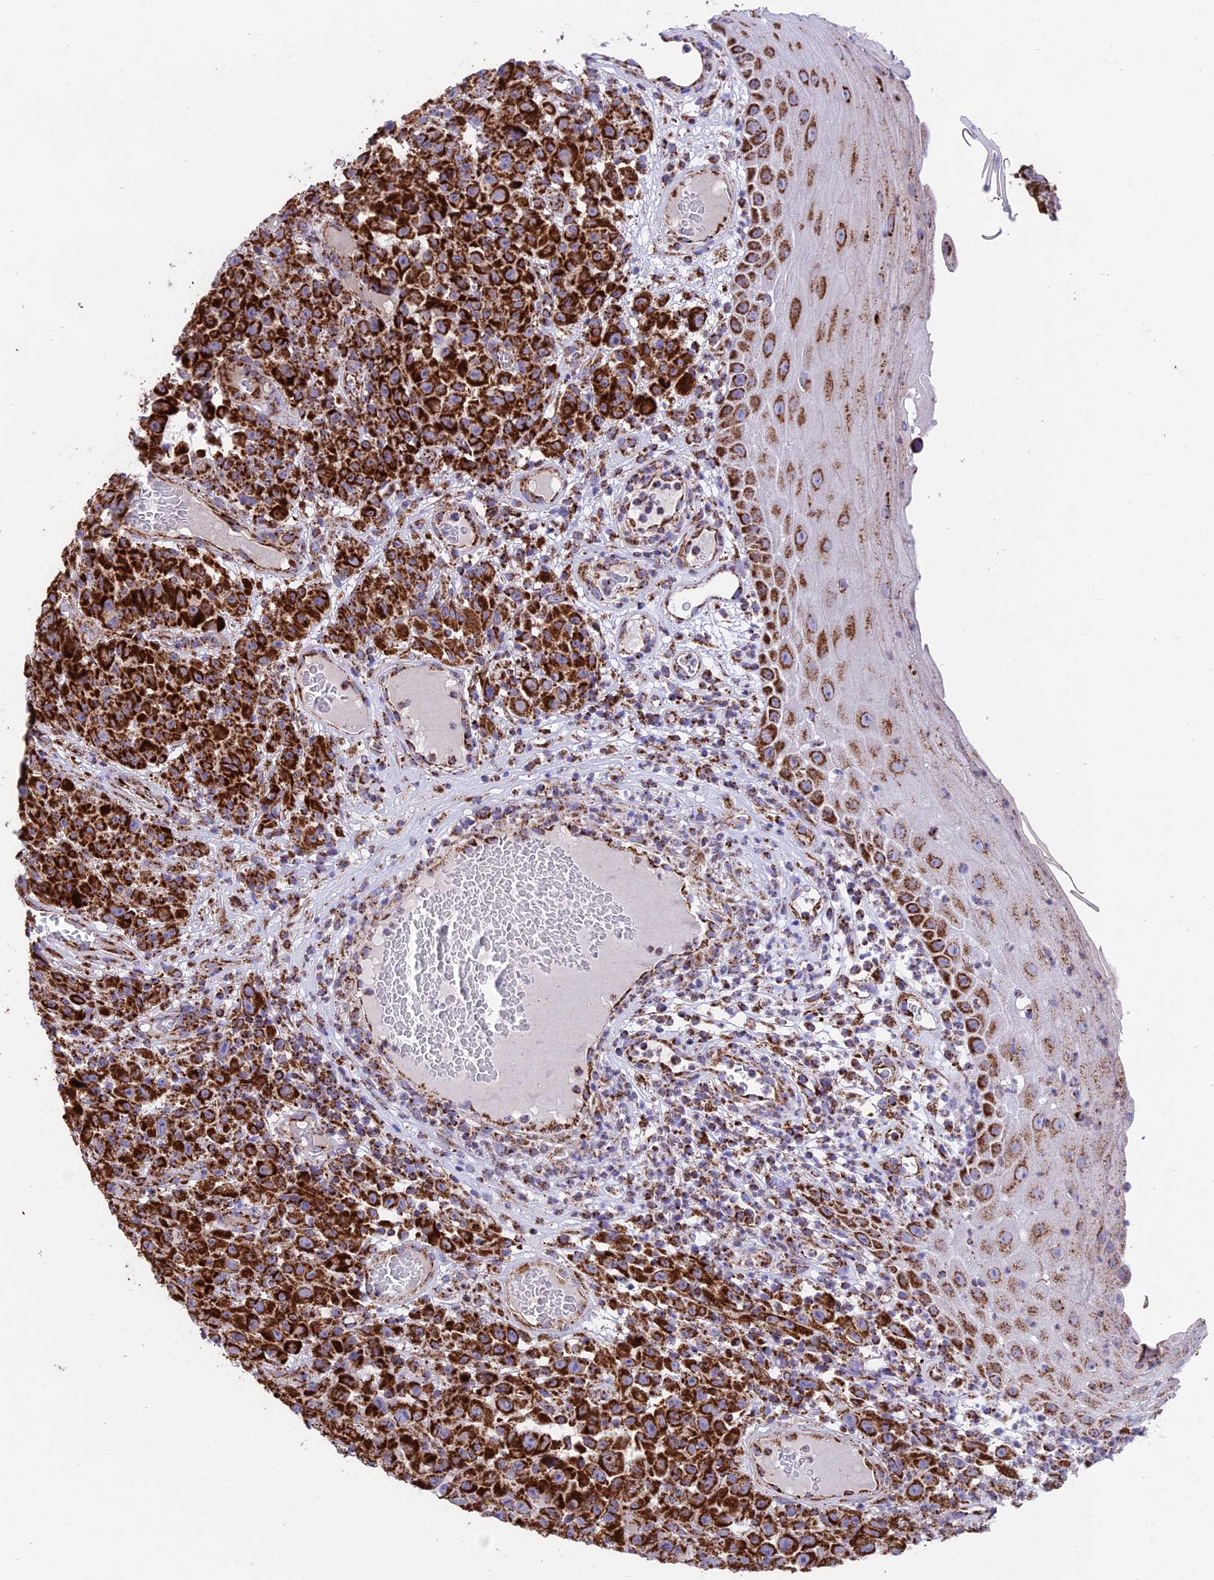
{"staining": {"intensity": "strong", "quantity": ">75%", "location": "cytoplasmic/membranous"}, "tissue": "melanoma", "cell_type": "Tumor cells", "image_type": "cancer", "snomed": [{"axis": "morphology", "description": "Malignant melanoma, NOS"}, {"axis": "topography", "description": "Skin"}], "caption": "Malignant melanoma stained for a protein (brown) shows strong cytoplasmic/membranous positive expression in approximately >75% of tumor cells.", "gene": "CHCHD3", "patient": {"sex": "female", "age": 82}}